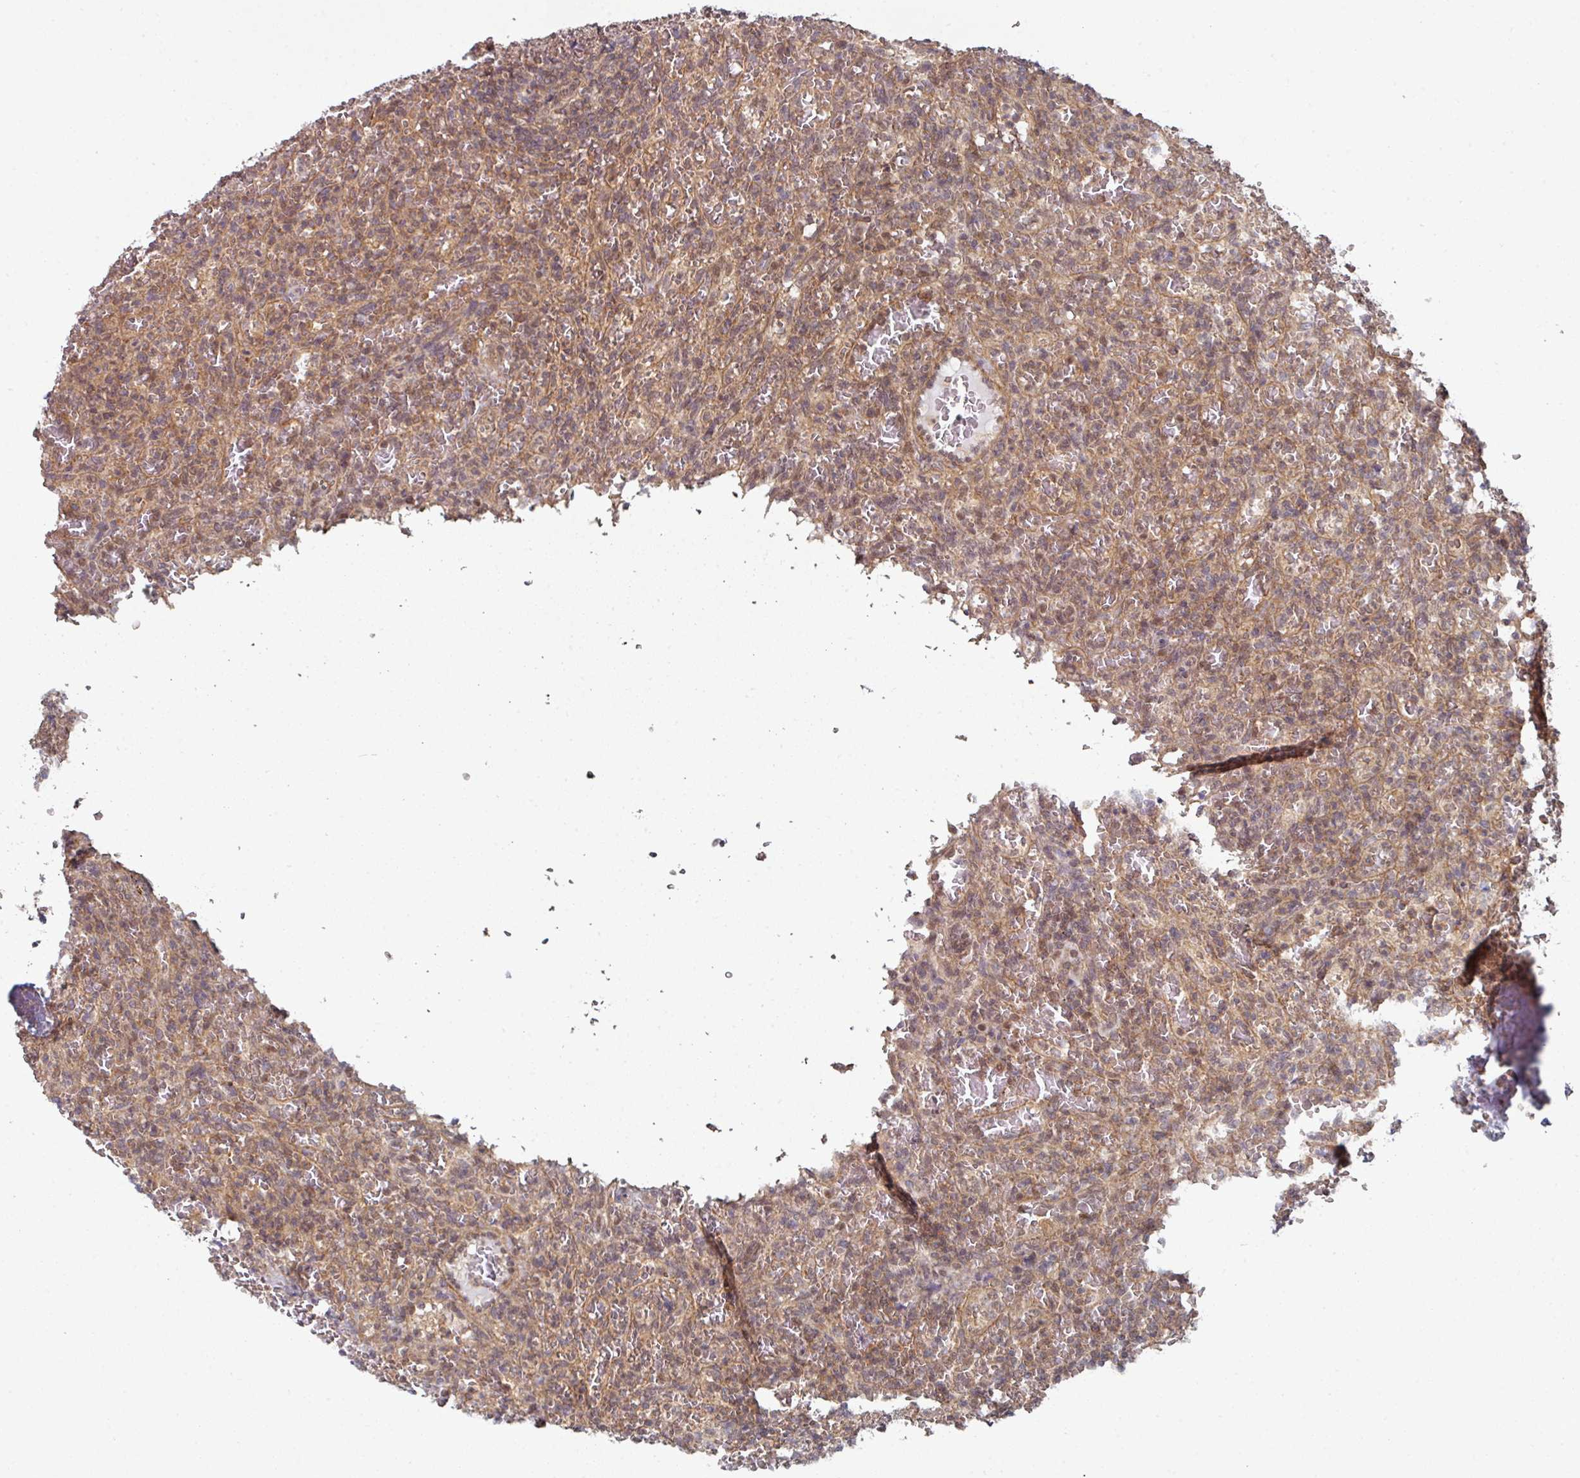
{"staining": {"intensity": "weak", "quantity": "<25%", "location": "nuclear"}, "tissue": "lymphoma", "cell_type": "Tumor cells", "image_type": "cancer", "snomed": [{"axis": "morphology", "description": "Malignant lymphoma, non-Hodgkin's type, Low grade"}, {"axis": "topography", "description": "Spleen"}], "caption": "IHC of malignant lymphoma, non-Hodgkin's type (low-grade) demonstrates no positivity in tumor cells. Nuclei are stained in blue.", "gene": "PSME3IP1", "patient": {"sex": "female", "age": 64}}